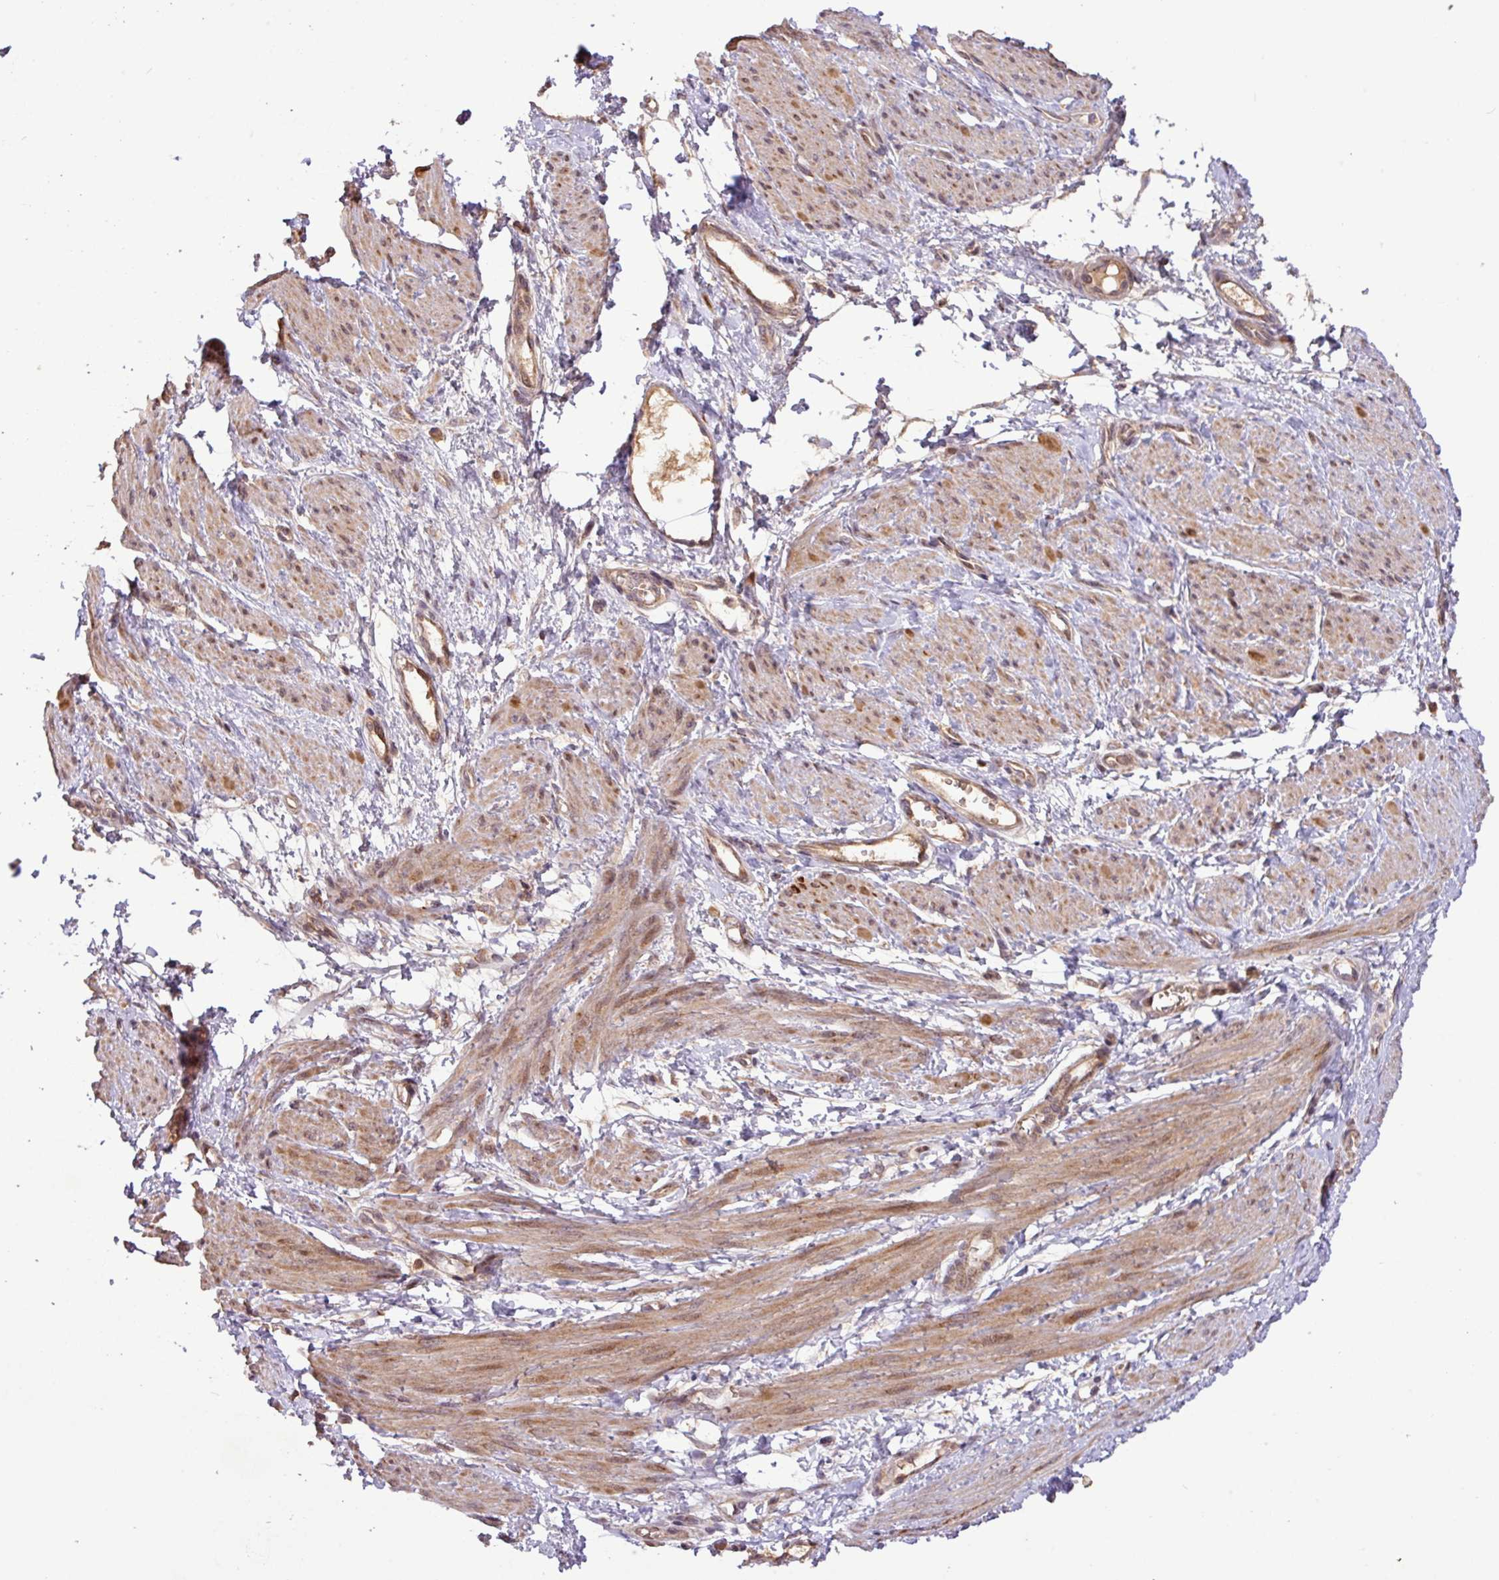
{"staining": {"intensity": "moderate", "quantity": ">75%", "location": "cytoplasmic/membranous,nuclear"}, "tissue": "smooth muscle", "cell_type": "Smooth muscle cells", "image_type": "normal", "snomed": [{"axis": "morphology", "description": "Normal tissue, NOS"}, {"axis": "topography", "description": "Smooth muscle"}, {"axis": "topography", "description": "Uterus"}], "caption": "Protein expression analysis of normal smooth muscle demonstrates moderate cytoplasmic/membranous,nuclear staining in approximately >75% of smooth muscle cells.", "gene": "YPEL1", "patient": {"sex": "female", "age": 39}}